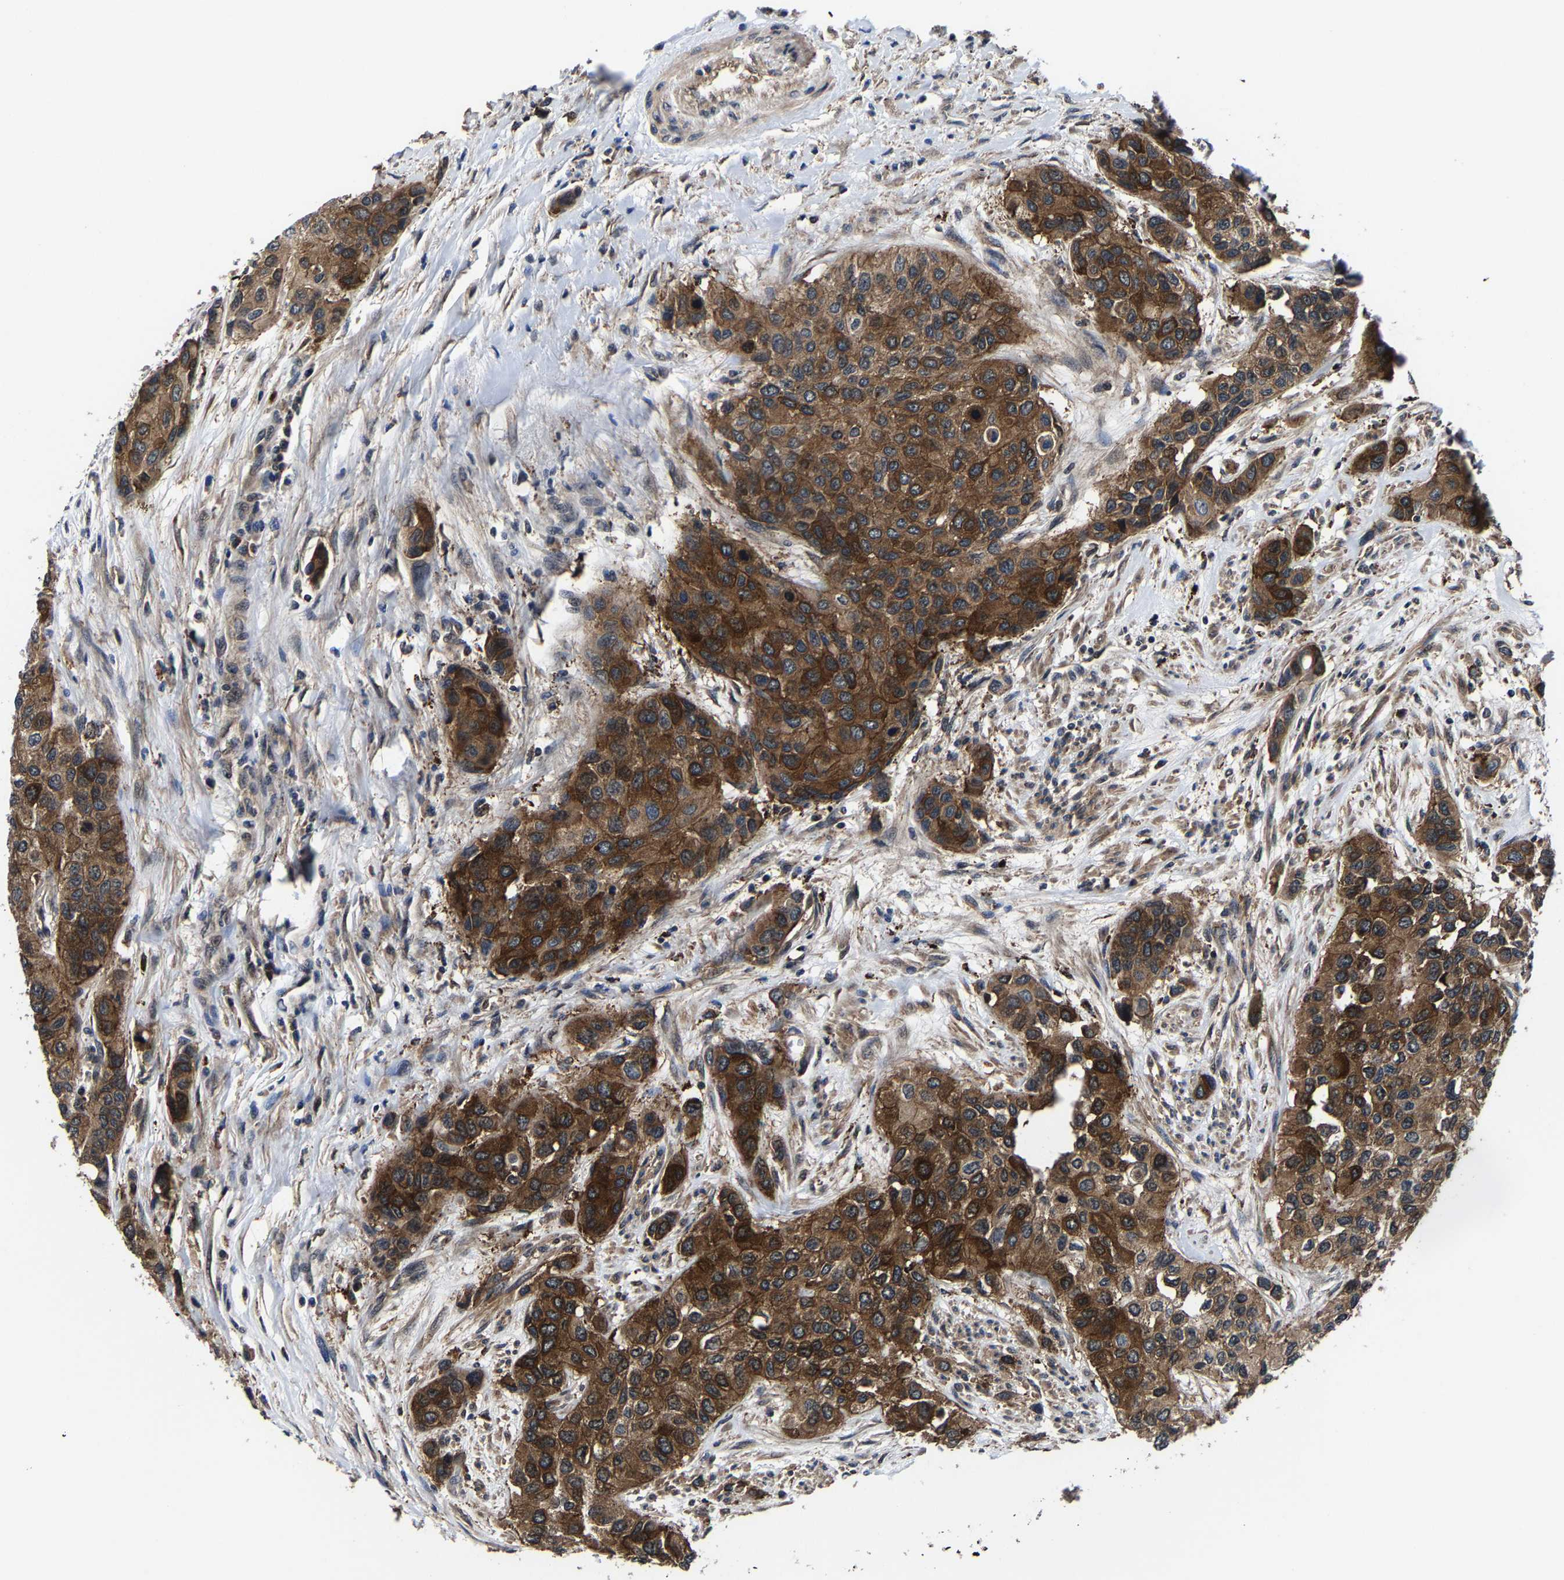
{"staining": {"intensity": "strong", "quantity": ">75%", "location": "cytoplasmic/membranous"}, "tissue": "urothelial cancer", "cell_type": "Tumor cells", "image_type": "cancer", "snomed": [{"axis": "morphology", "description": "Urothelial carcinoma, High grade"}, {"axis": "topography", "description": "Urinary bladder"}], "caption": "Strong cytoplasmic/membranous protein positivity is appreciated in about >75% of tumor cells in urothelial cancer. Nuclei are stained in blue.", "gene": "ZCCHC7", "patient": {"sex": "female", "age": 56}}